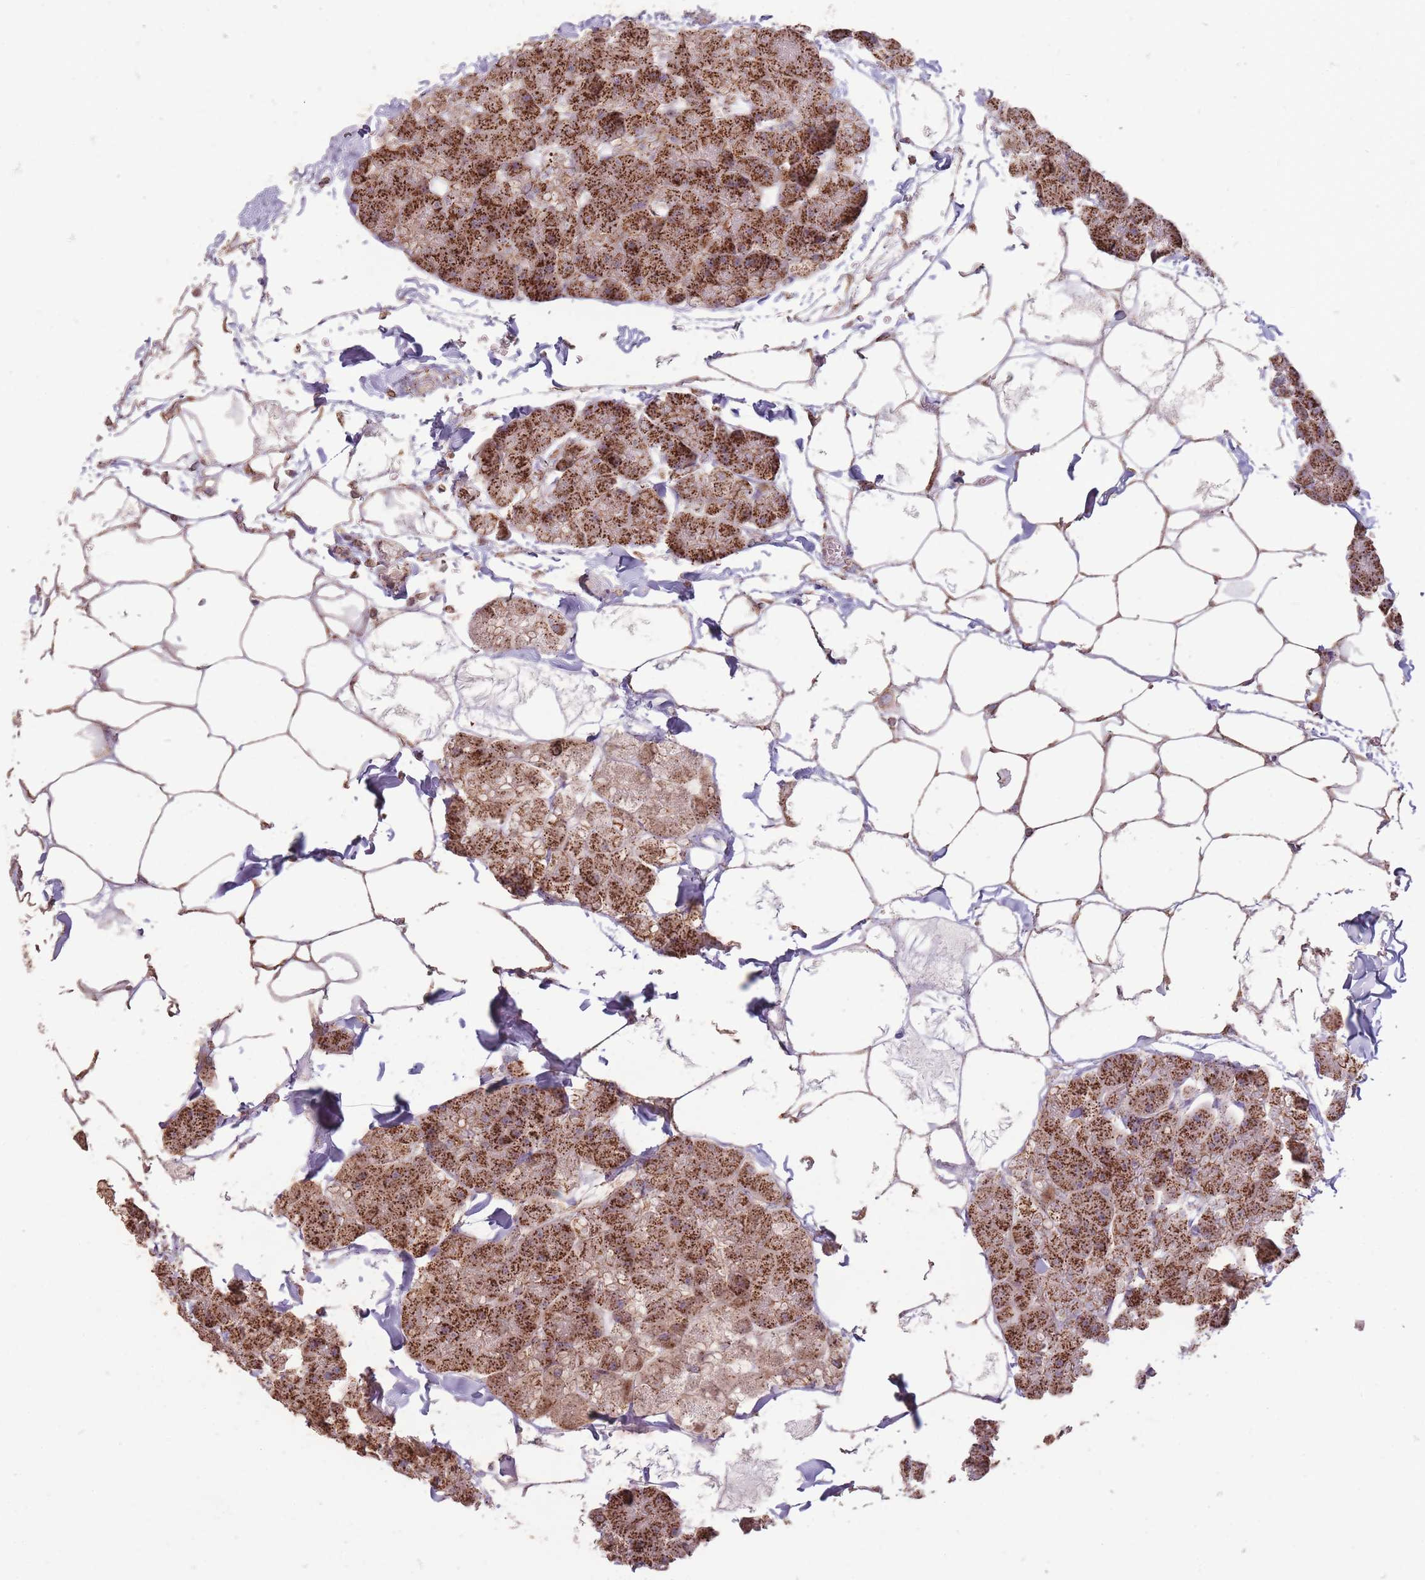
{"staining": {"intensity": "strong", "quantity": ">75%", "location": "cytoplasmic/membranous"}, "tissue": "pancreas", "cell_type": "Exocrine glandular cells", "image_type": "normal", "snomed": [{"axis": "morphology", "description": "Normal tissue, NOS"}, {"axis": "topography", "description": "Pancreas"}], "caption": "Immunohistochemistry (IHC) (DAB) staining of benign human pancreas shows strong cytoplasmic/membranous protein expression in approximately >75% of exocrine glandular cells.", "gene": "CNOT8", "patient": {"sex": "male", "age": 35}}